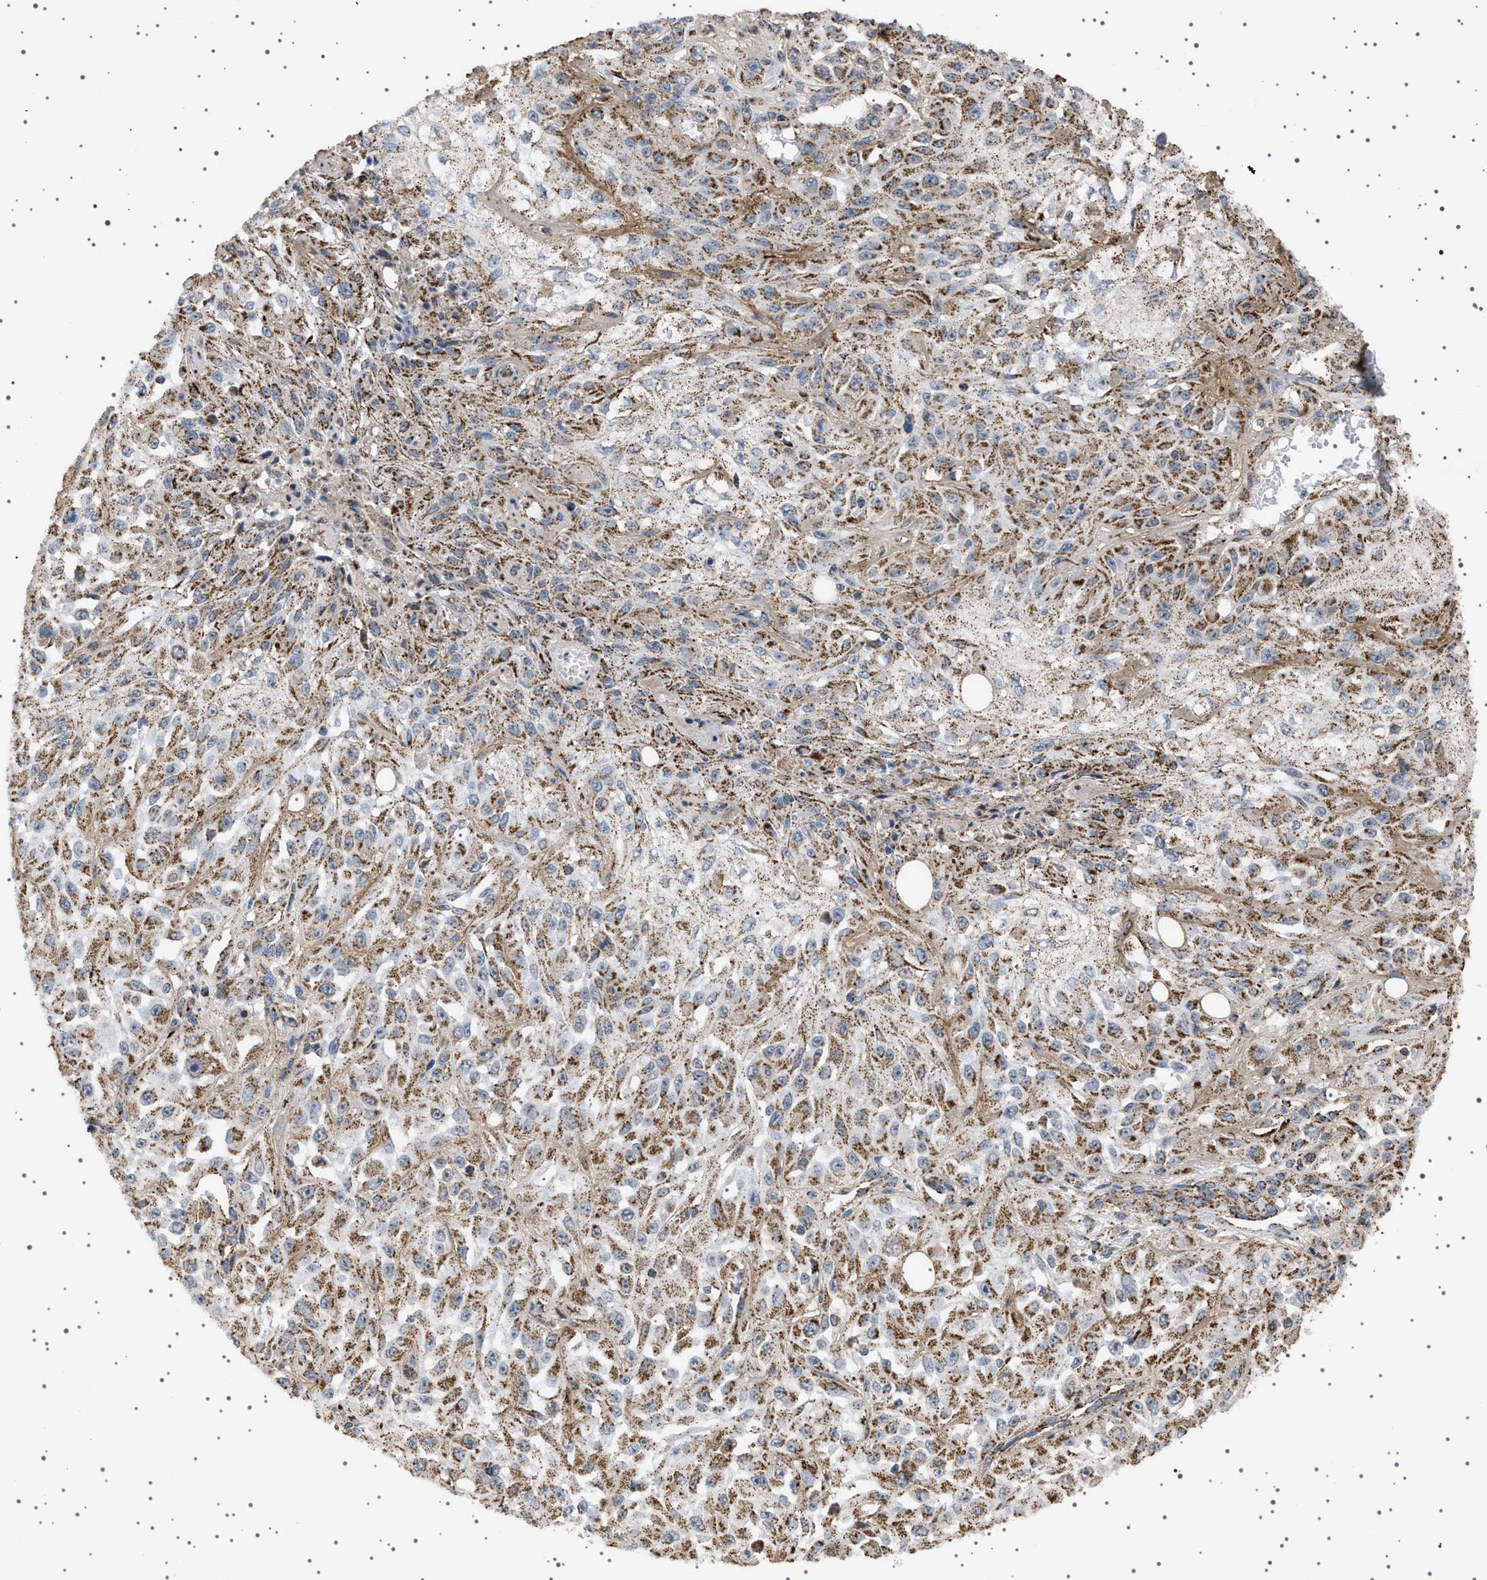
{"staining": {"intensity": "moderate", "quantity": ">75%", "location": "cytoplasmic/membranous"}, "tissue": "skin cancer", "cell_type": "Tumor cells", "image_type": "cancer", "snomed": [{"axis": "morphology", "description": "Squamous cell carcinoma, NOS"}, {"axis": "morphology", "description": "Squamous cell carcinoma, metastatic, NOS"}, {"axis": "topography", "description": "Skin"}, {"axis": "topography", "description": "Lymph node"}], "caption": "Protein staining exhibits moderate cytoplasmic/membranous expression in approximately >75% of tumor cells in skin metastatic squamous cell carcinoma. The staining is performed using DAB brown chromogen to label protein expression. The nuclei are counter-stained blue using hematoxylin.", "gene": "UBXN8", "patient": {"sex": "male", "age": 75}}